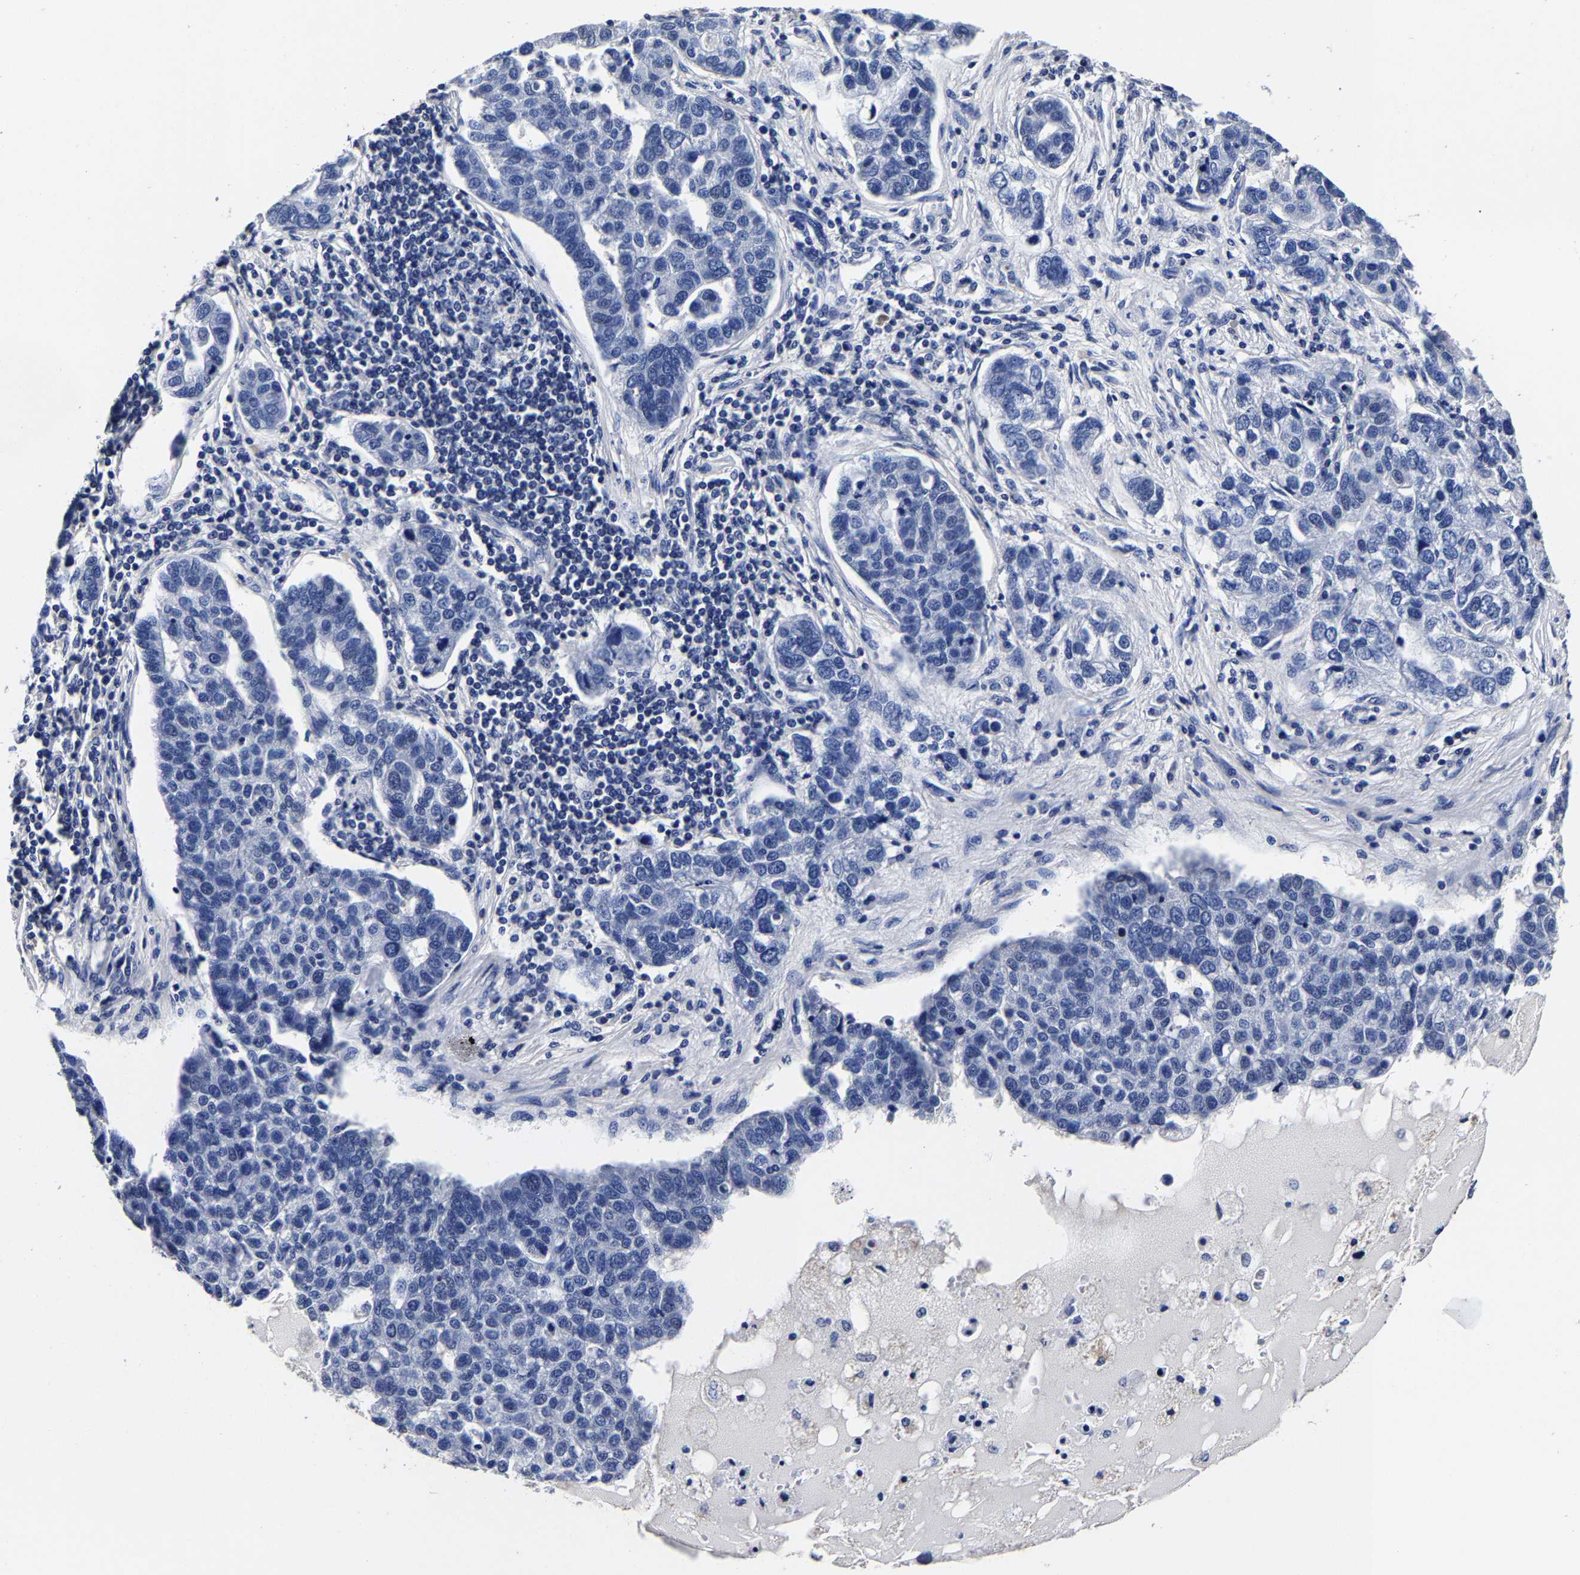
{"staining": {"intensity": "negative", "quantity": "none", "location": "none"}, "tissue": "pancreatic cancer", "cell_type": "Tumor cells", "image_type": "cancer", "snomed": [{"axis": "morphology", "description": "Adenocarcinoma, NOS"}, {"axis": "topography", "description": "Pancreas"}], "caption": "High power microscopy histopathology image of an IHC histopathology image of pancreatic cancer (adenocarcinoma), revealing no significant expression in tumor cells. Nuclei are stained in blue.", "gene": "AKAP4", "patient": {"sex": "female", "age": 61}}